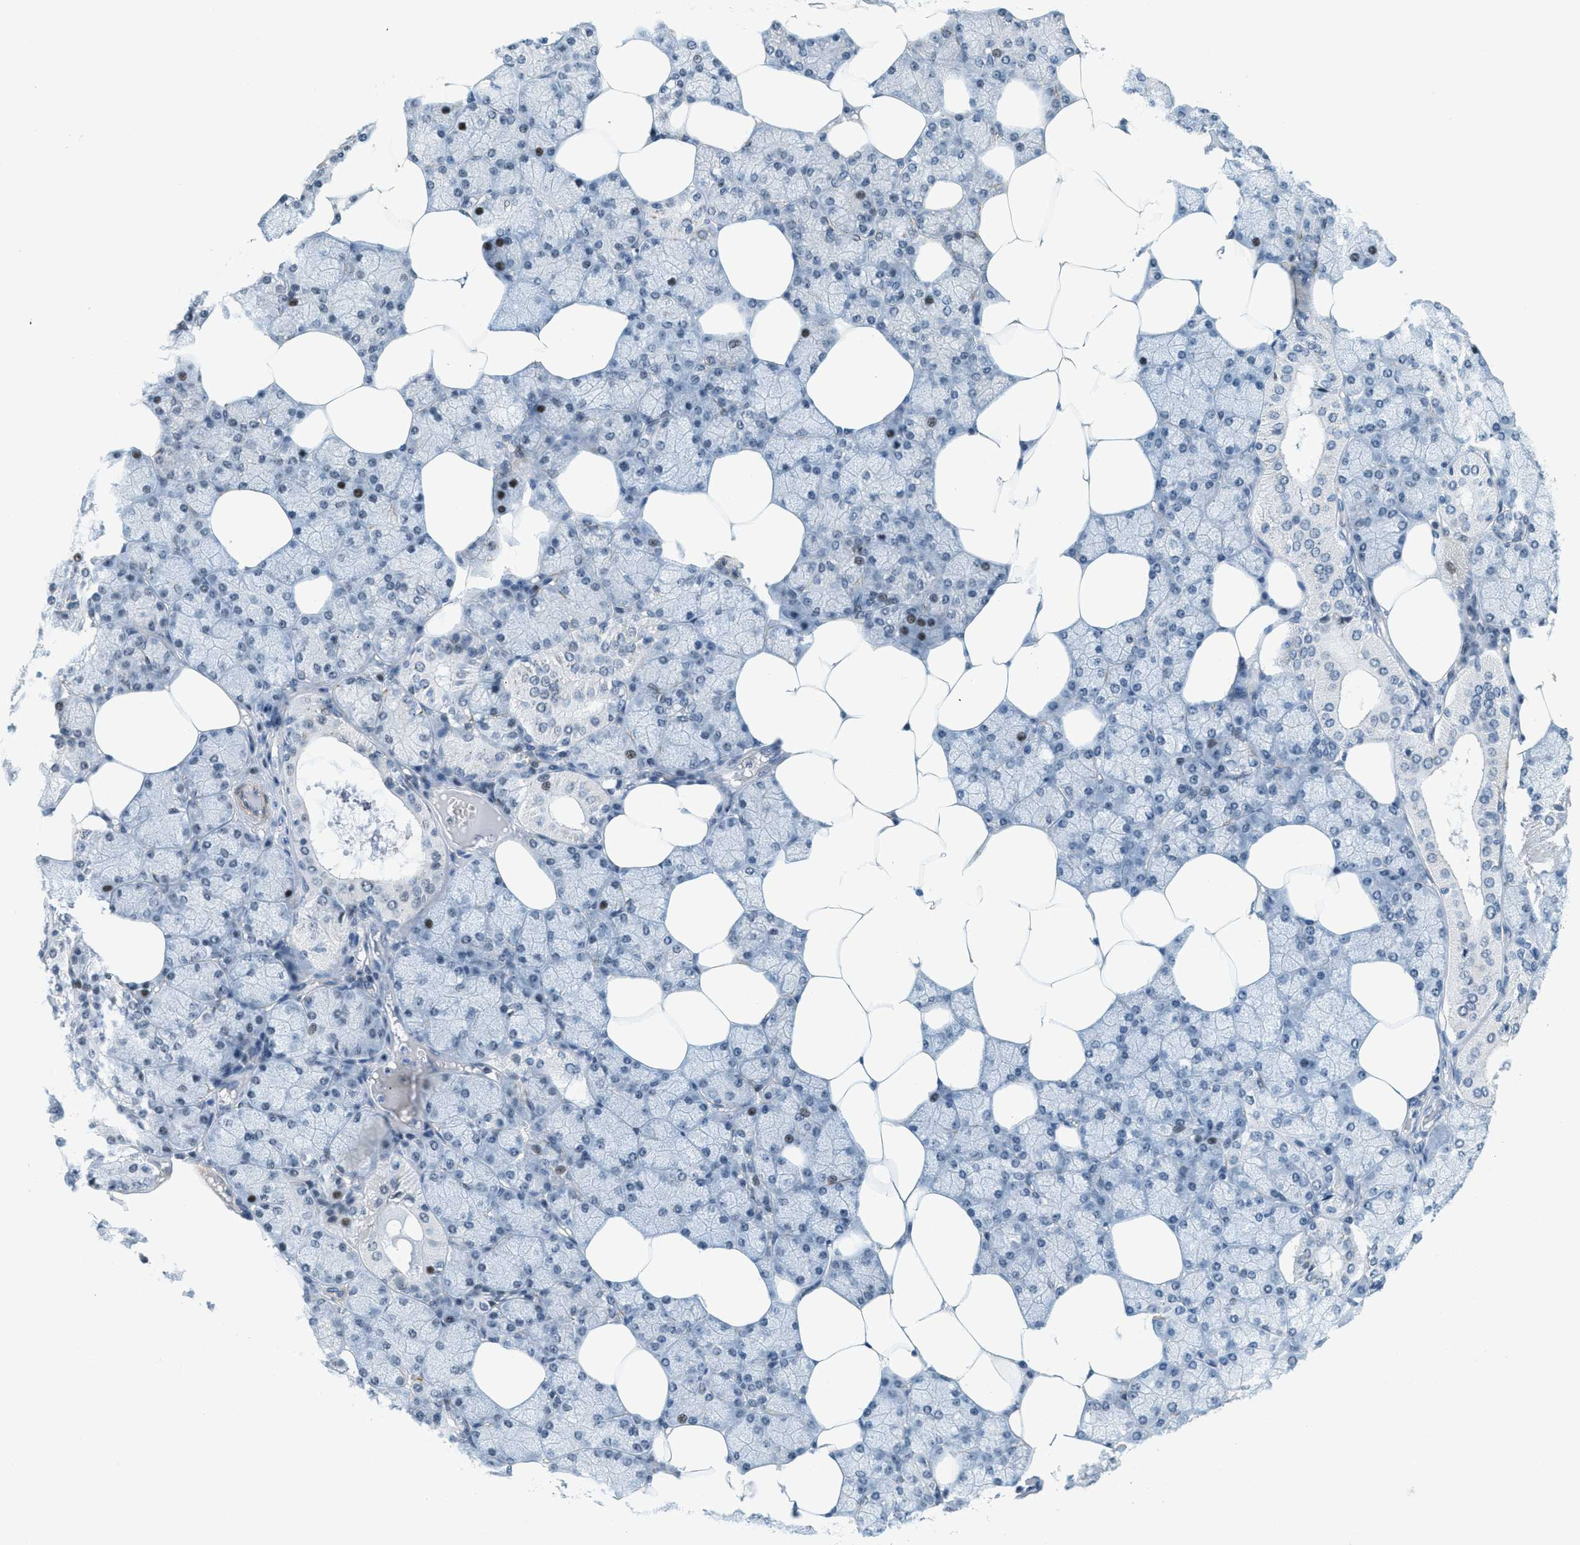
{"staining": {"intensity": "moderate", "quantity": "<25%", "location": "nuclear"}, "tissue": "salivary gland", "cell_type": "Glandular cells", "image_type": "normal", "snomed": [{"axis": "morphology", "description": "Normal tissue, NOS"}, {"axis": "topography", "description": "Salivary gland"}], "caption": "Immunohistochemistry (IHC) of benign human salivary gland demonstrates low levels of moderate nuclear positivity in about <25% of glandular cells.", "gene": "ZDHHC23", "patient": {"sex": "male", "age": 62}}